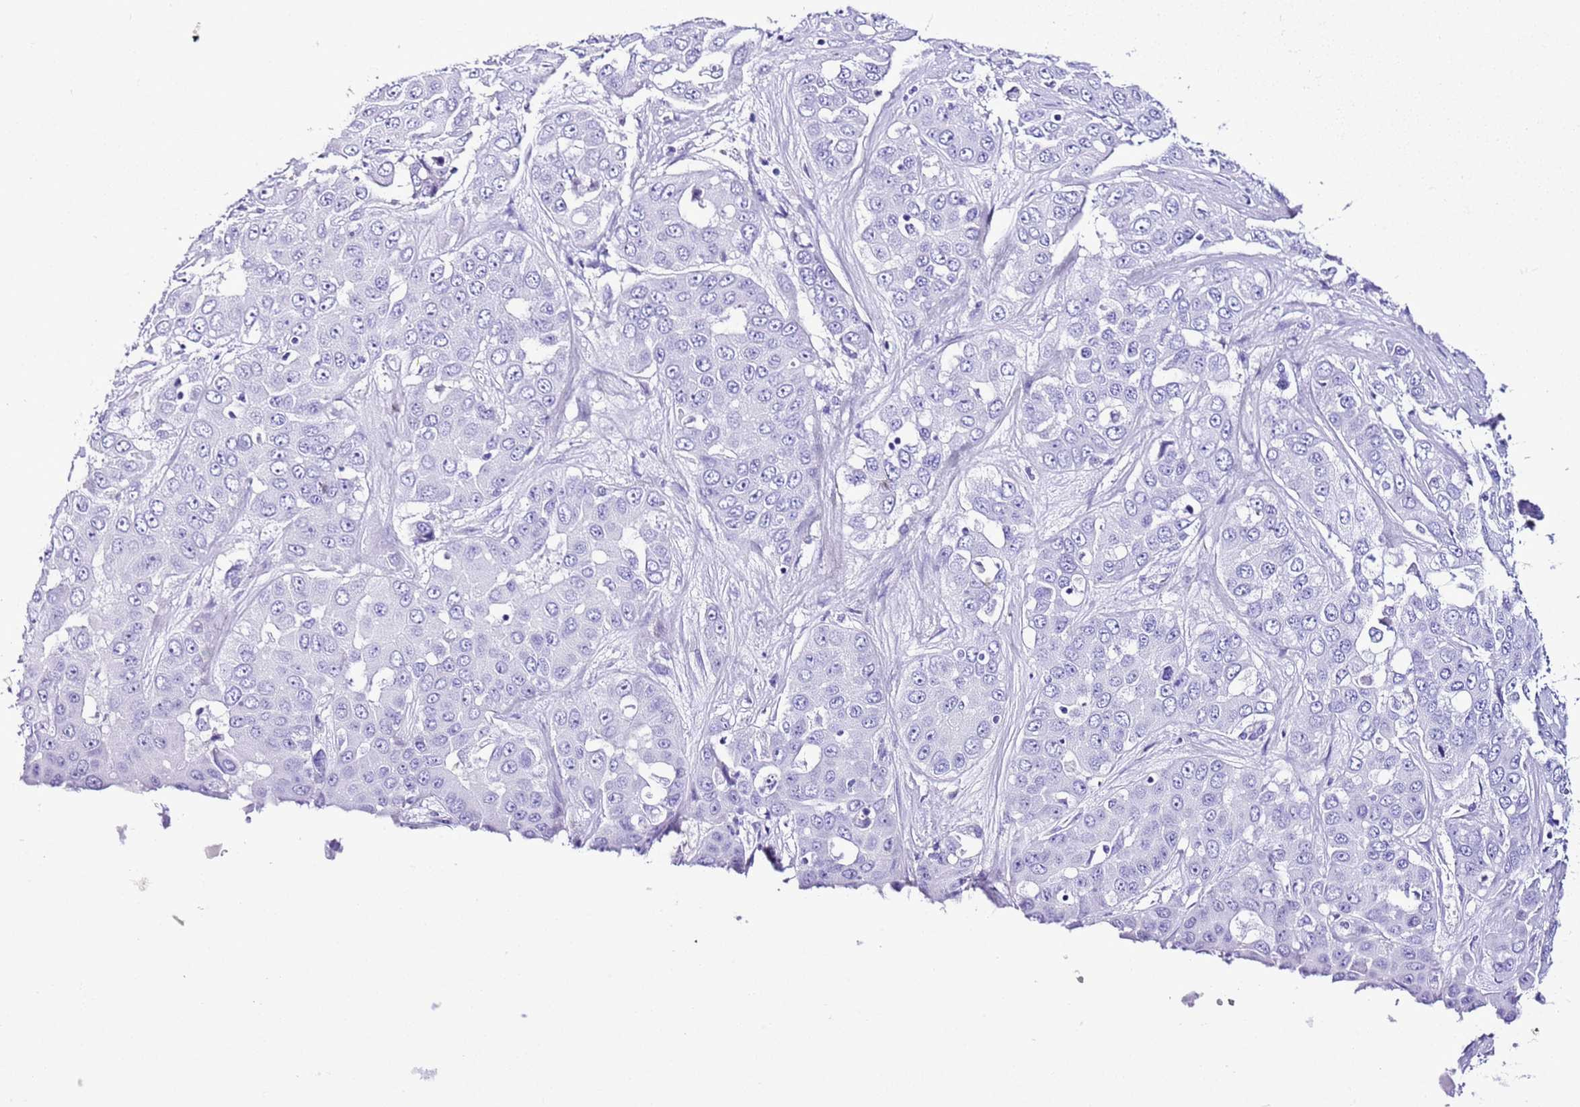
{"staining": {"intensity": "negative", "quantity": "none", "location": "none"}, "tissue": "liver cancer", "cell_type": "Tumor cells", "image_type": "cancer", "snomed": [{"axis": "morphology", "description": "Cholangiocarcinoma"}, {"axis": "topography", "description": "Liver"}], "caption": "Tumor cells are negative for brown protein staining in liver cancer.", "gene": "KCNC1", "patient": {"sex": "female", "age": 52}}